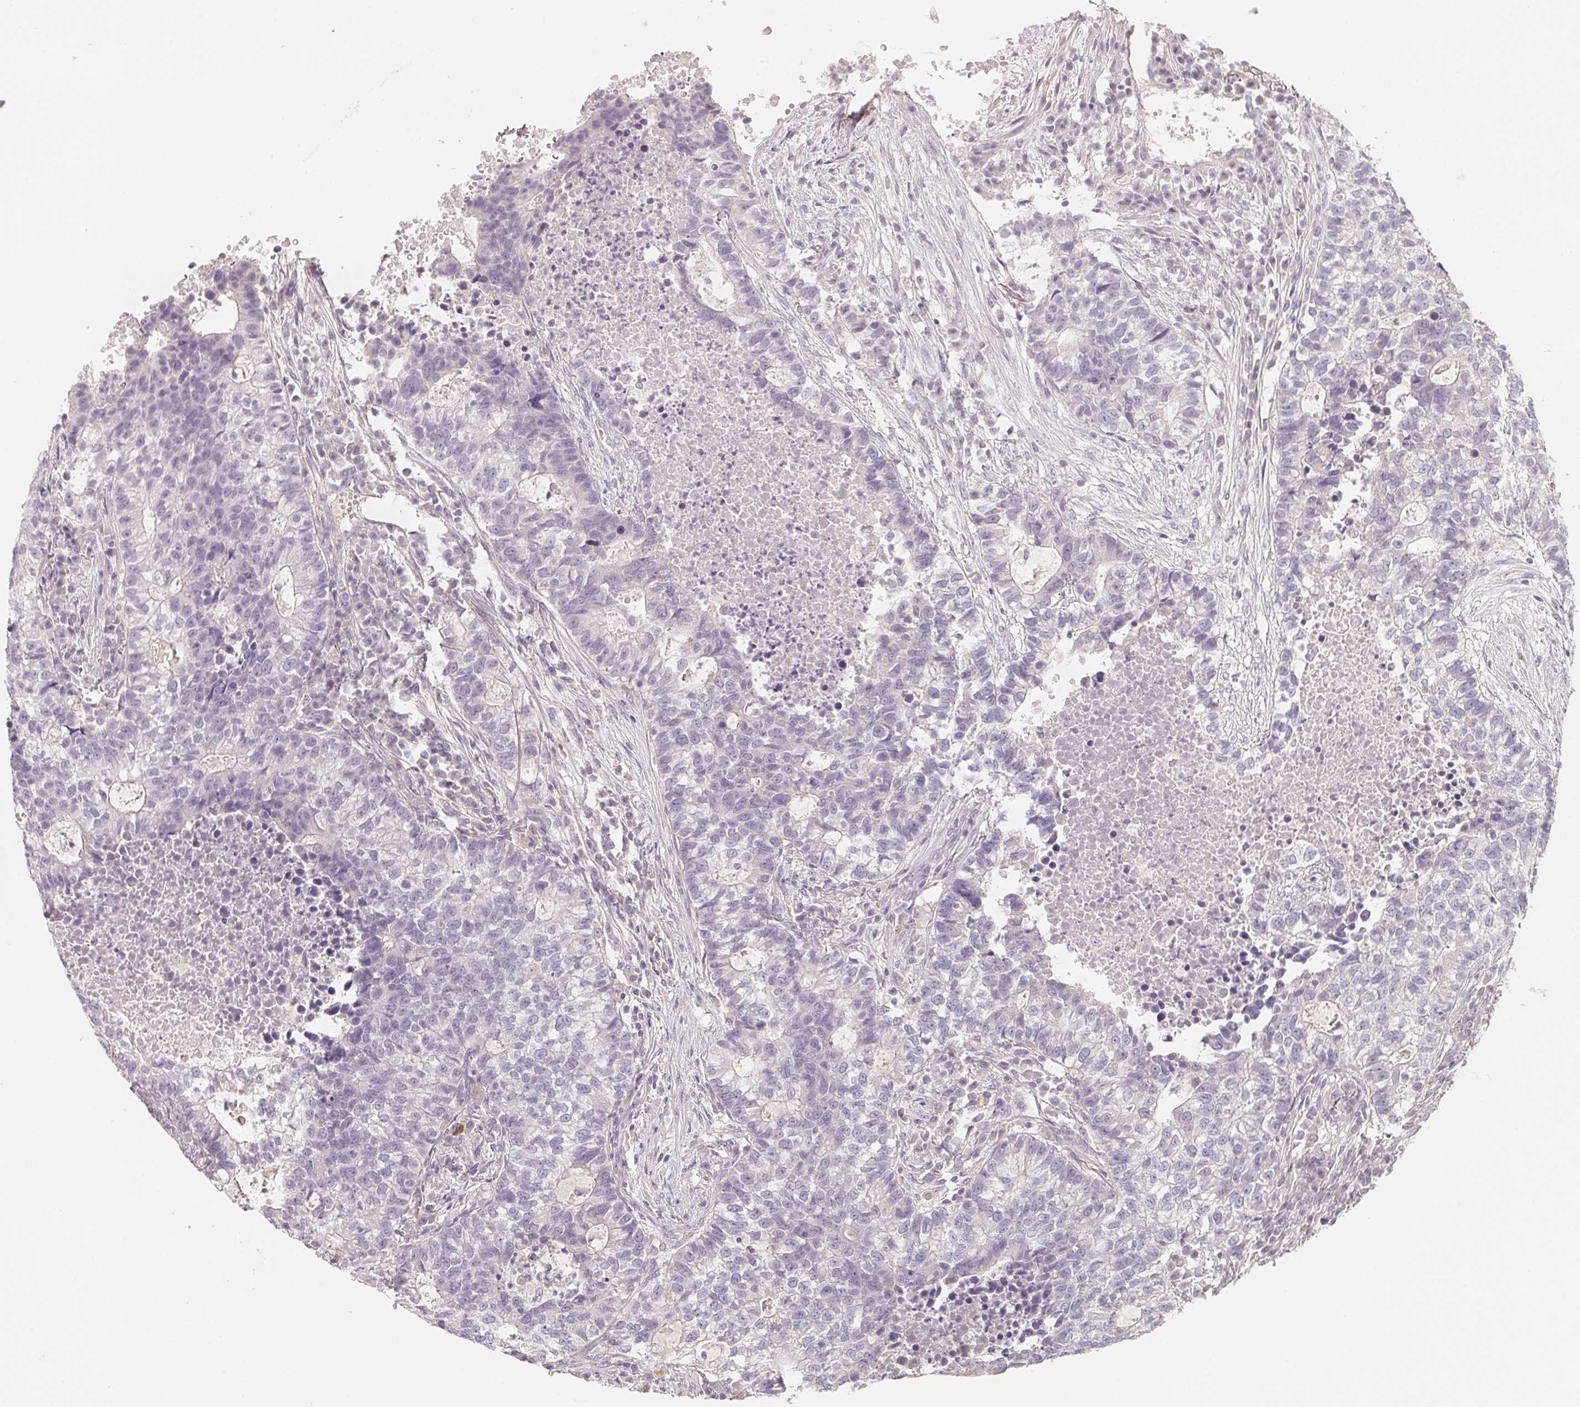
{"staining": {"intensity": "negative", "quantity": "none", "location": "none"}, "tissue": "lung cancer", "cell_type": "Tumor cells", "image_type": "cancer", "snomed": [{"axis": "morphology", "description": "Adenocarcinoma, NOS"}, {"axis": "topography", "description": "Lung"}], "caption": "DAB immunohistochemical staining of adenocarcinoma (lung) displays no significant staining in tumor cells.", "gene": "TREH", "patient": {"sex": "male", "age": 57}}